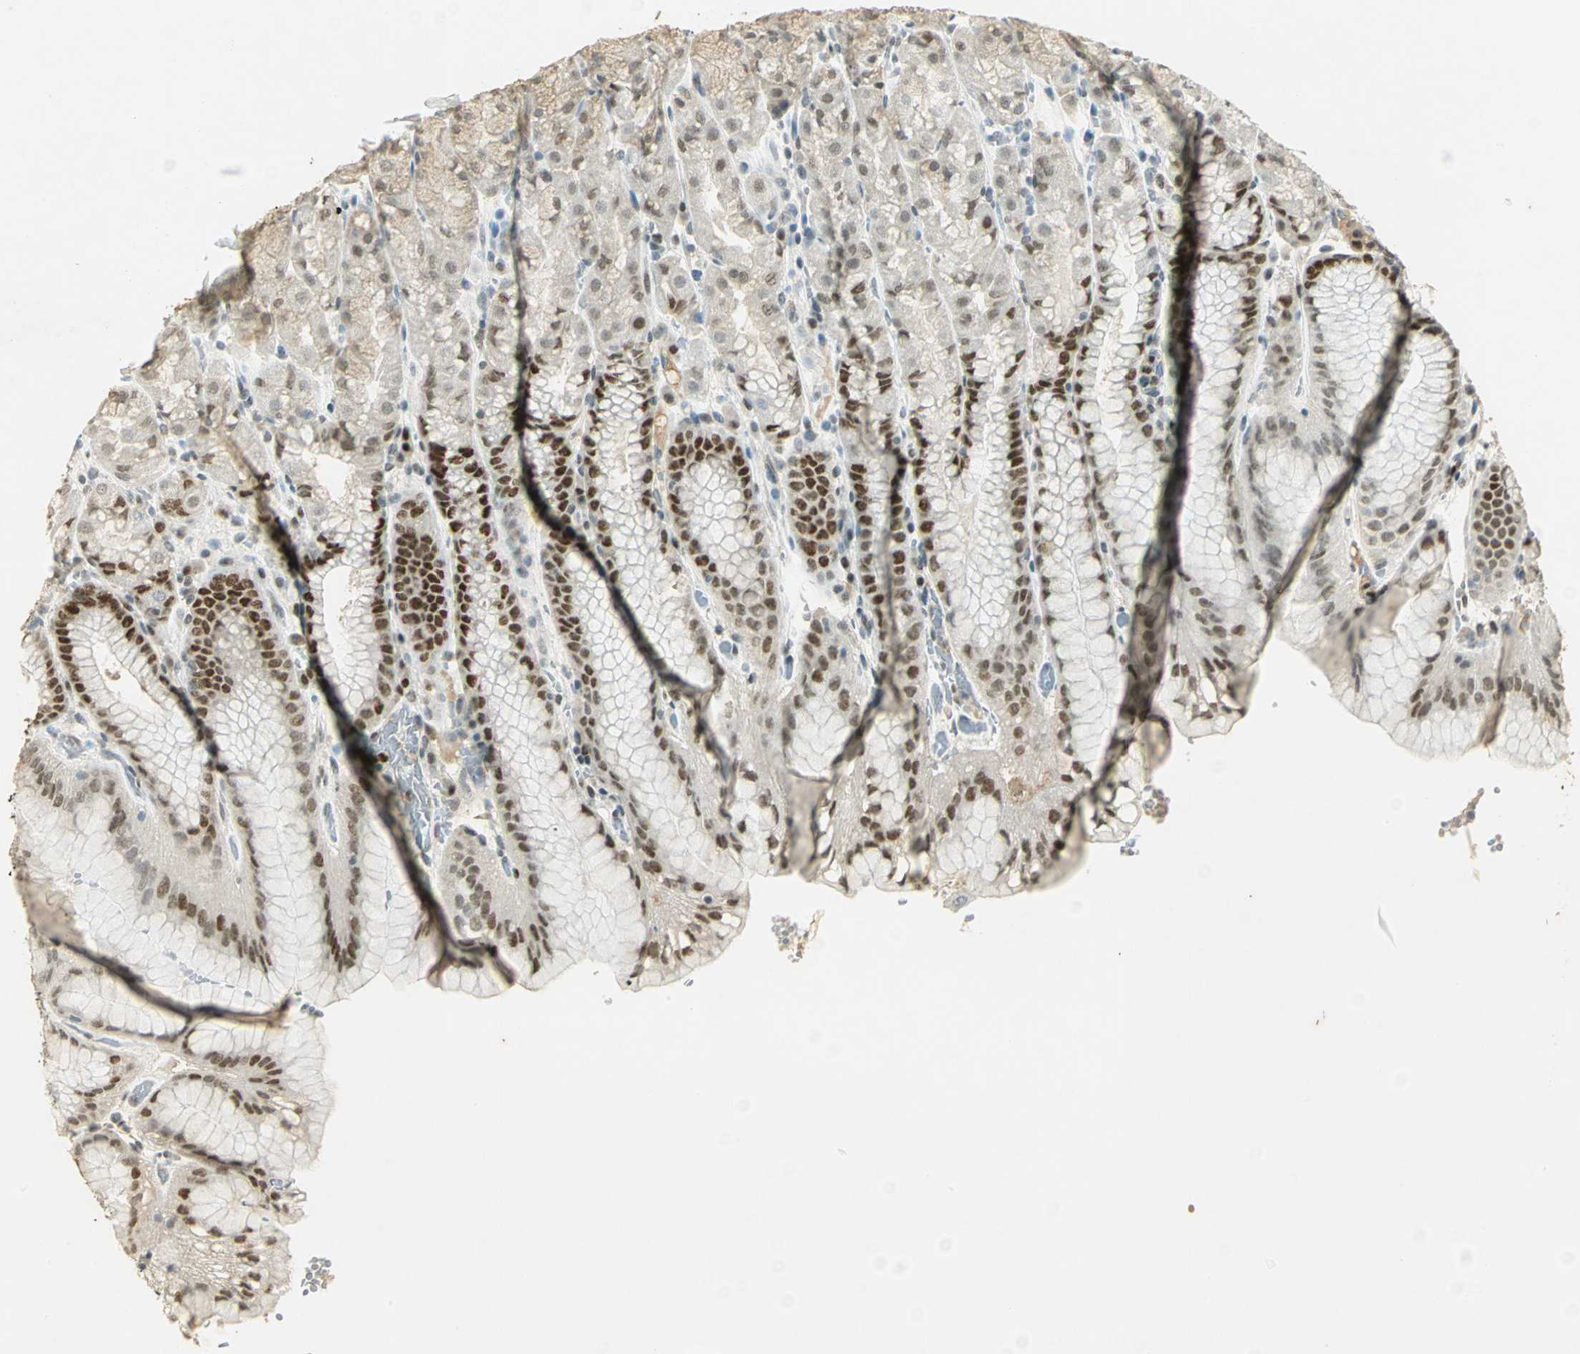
{"staining": {"intensity": "strong", "quantity": "25%-75%", "location": "nuclear"}, "tissue": "stomach", "cell_type": "Glandular cells", "image_type": "normal", "snomed": [{"axis": "morphology", "description": "Normal tissue, NOS"}, {"axis": "topography", "description": "Stomach, upper"}, {"axis": "topography", "description": "Stomach"}], "caption": "IHC of unremarkable human stomach exhibits high levels of strong nuclear staining in approximately 25%-75% of glandular cells.", "gene": "AK6", "patient": {"sex": "male", "age": 76}}